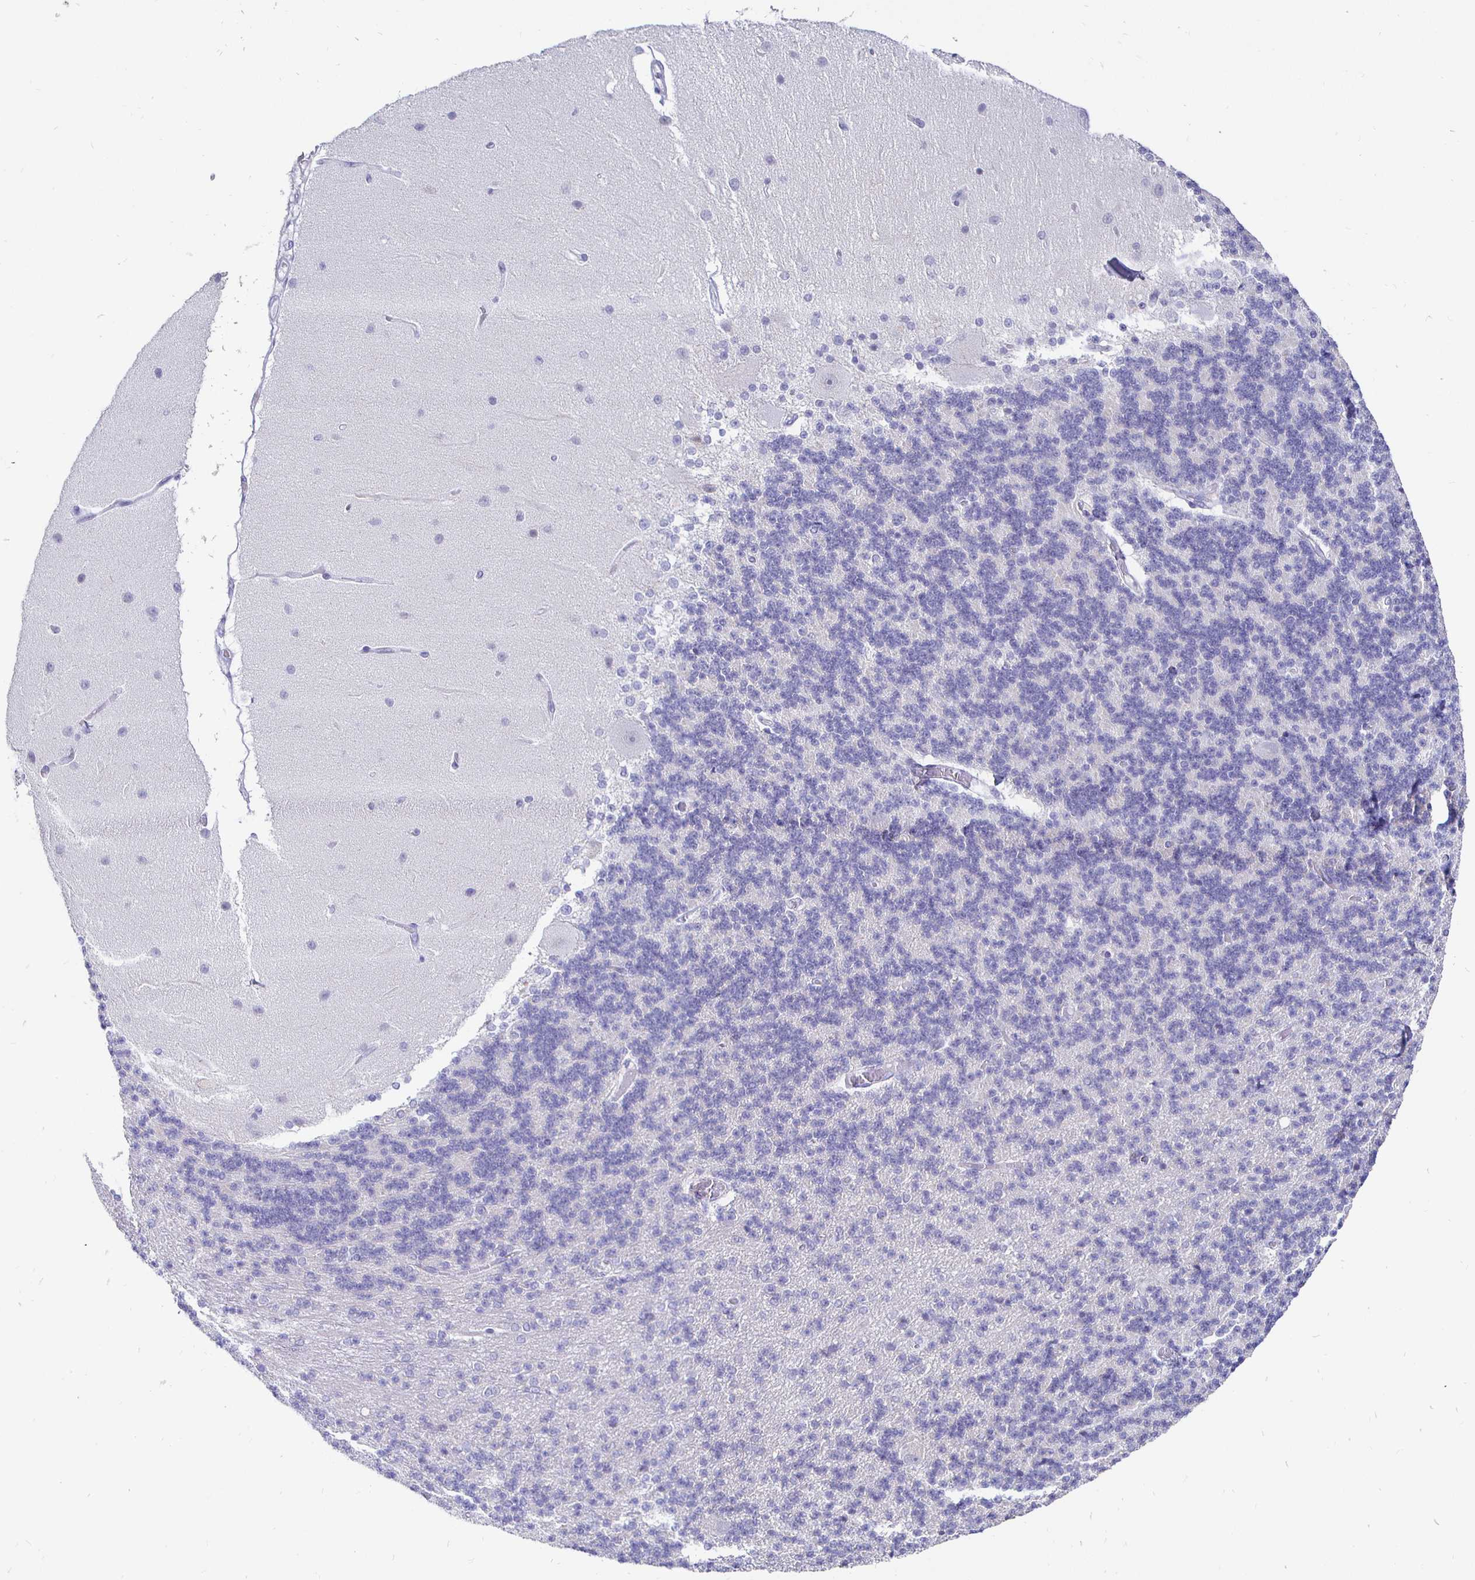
{"staining": {"intensity": "negative", "quantity": "none", "location": "none"}, "tissue": "cerebellum", "cell_type": "Cells in granular layer", "image_type": "normal", "snomed": [{"axis": "morphology", "description": "Normal tissue, NOS"}, {"axis": "topography", "description": "Cerebellum"}], "caption": "Cells in granular layer show no significant protein positivity in benign cerebellum.", "gene": "CR2", "patient": {"sex": "female", "age": 54}}